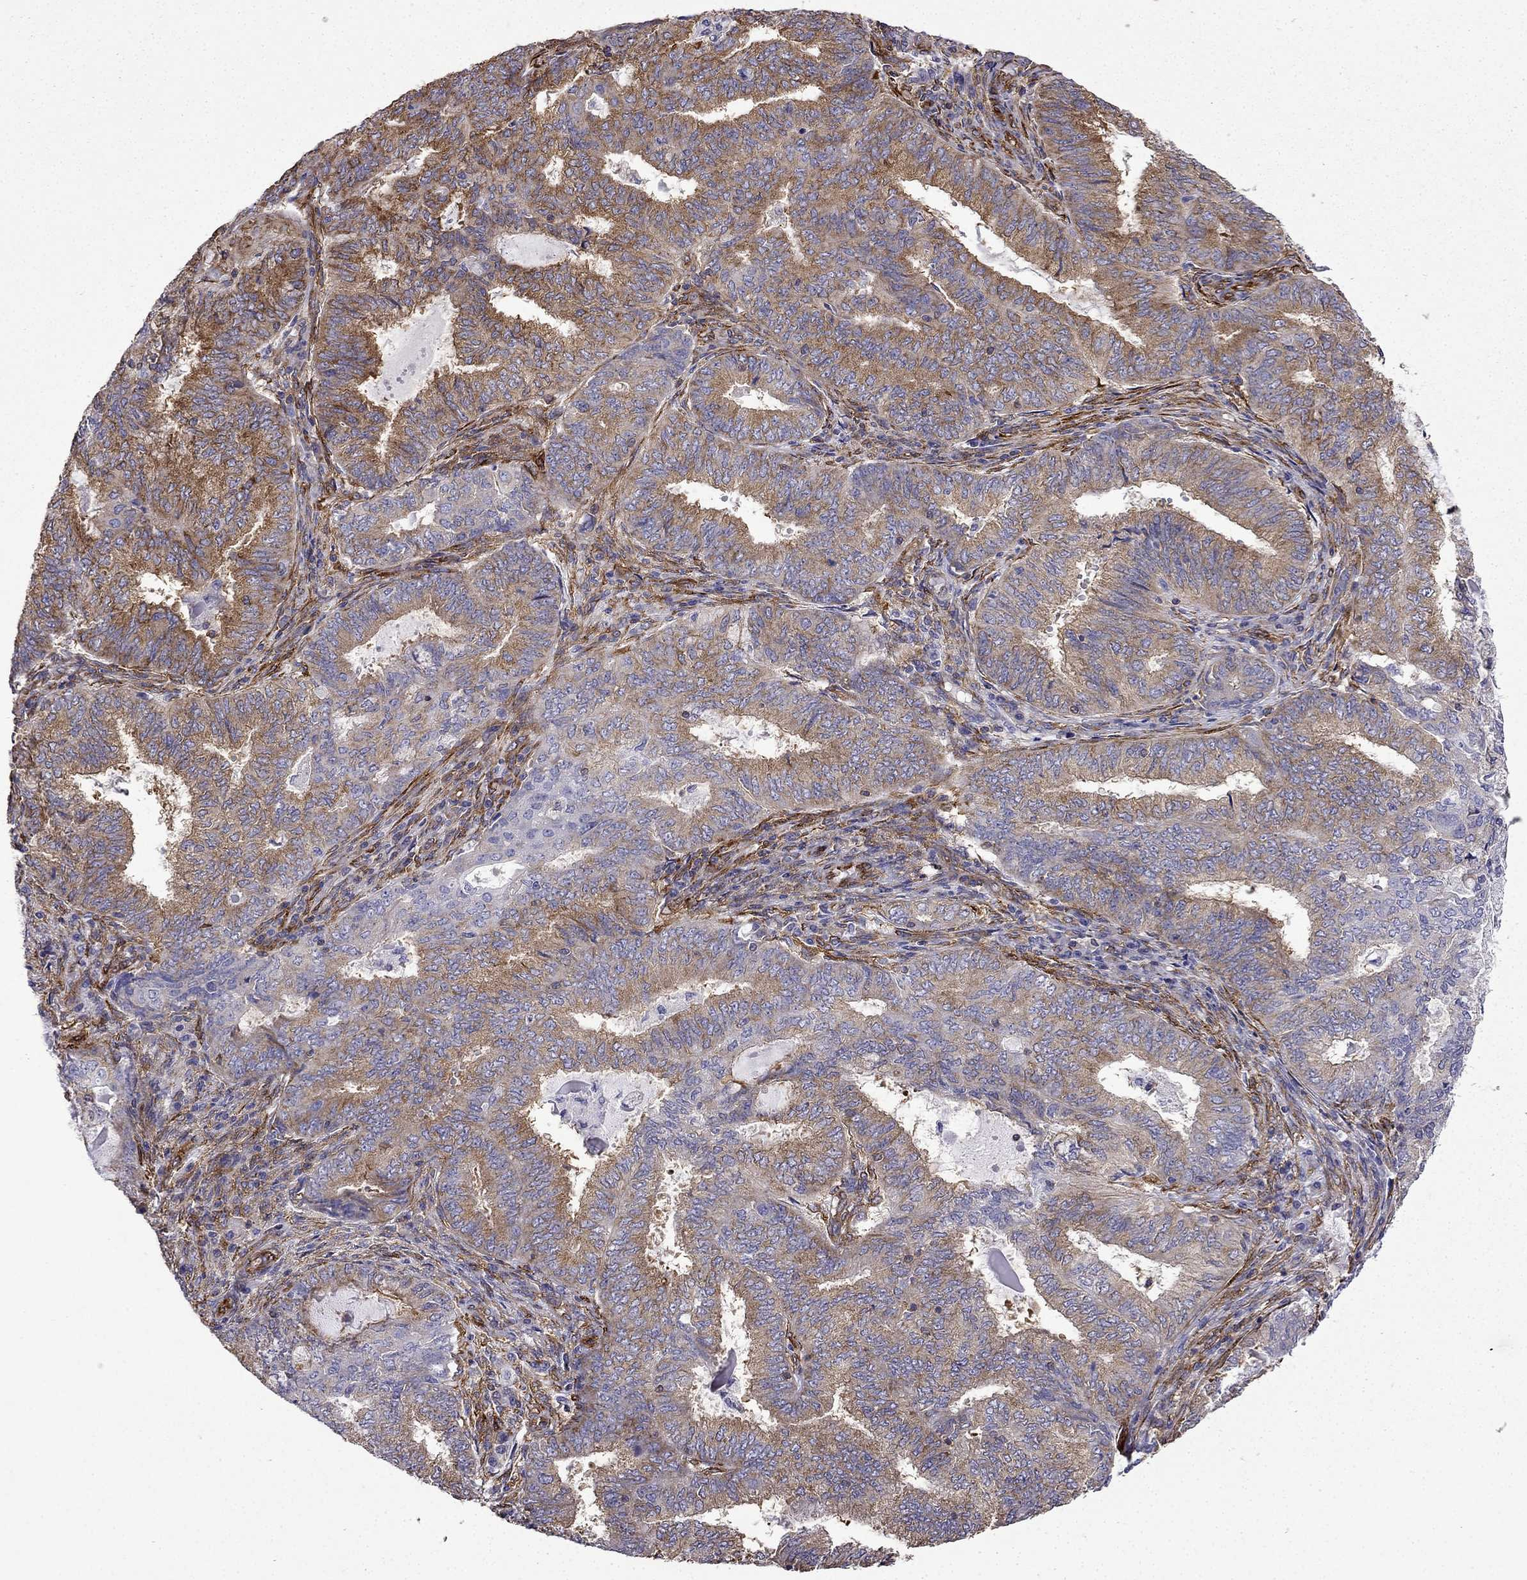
{"staining": {"intensity": "moderate", "quantity": ">75%", "location": "cytoplasmic/membranous"}, "tissue": "endometrial cancer", "cell_type": "Tumor cells", "image_type": "cancer", "snomed": [{"axis": "morphology", "description": "Adenocarcinoma, NOS"}, {"axis": "topography", "description": "Endometrium"}], "caption": "High-magnification brightfield microscopy of endometrial adenocarcinoma stained with DAB (3,3'-diaminobenzidine) (brown) and counterstained with hematoxylin (blue). tumor cells exhibit moderate cytoplasmic/membranous expression is appreciated in approximately>75% of cells.", "gene": "MAP4", "patient": {"sex": "female", "age": 62}}